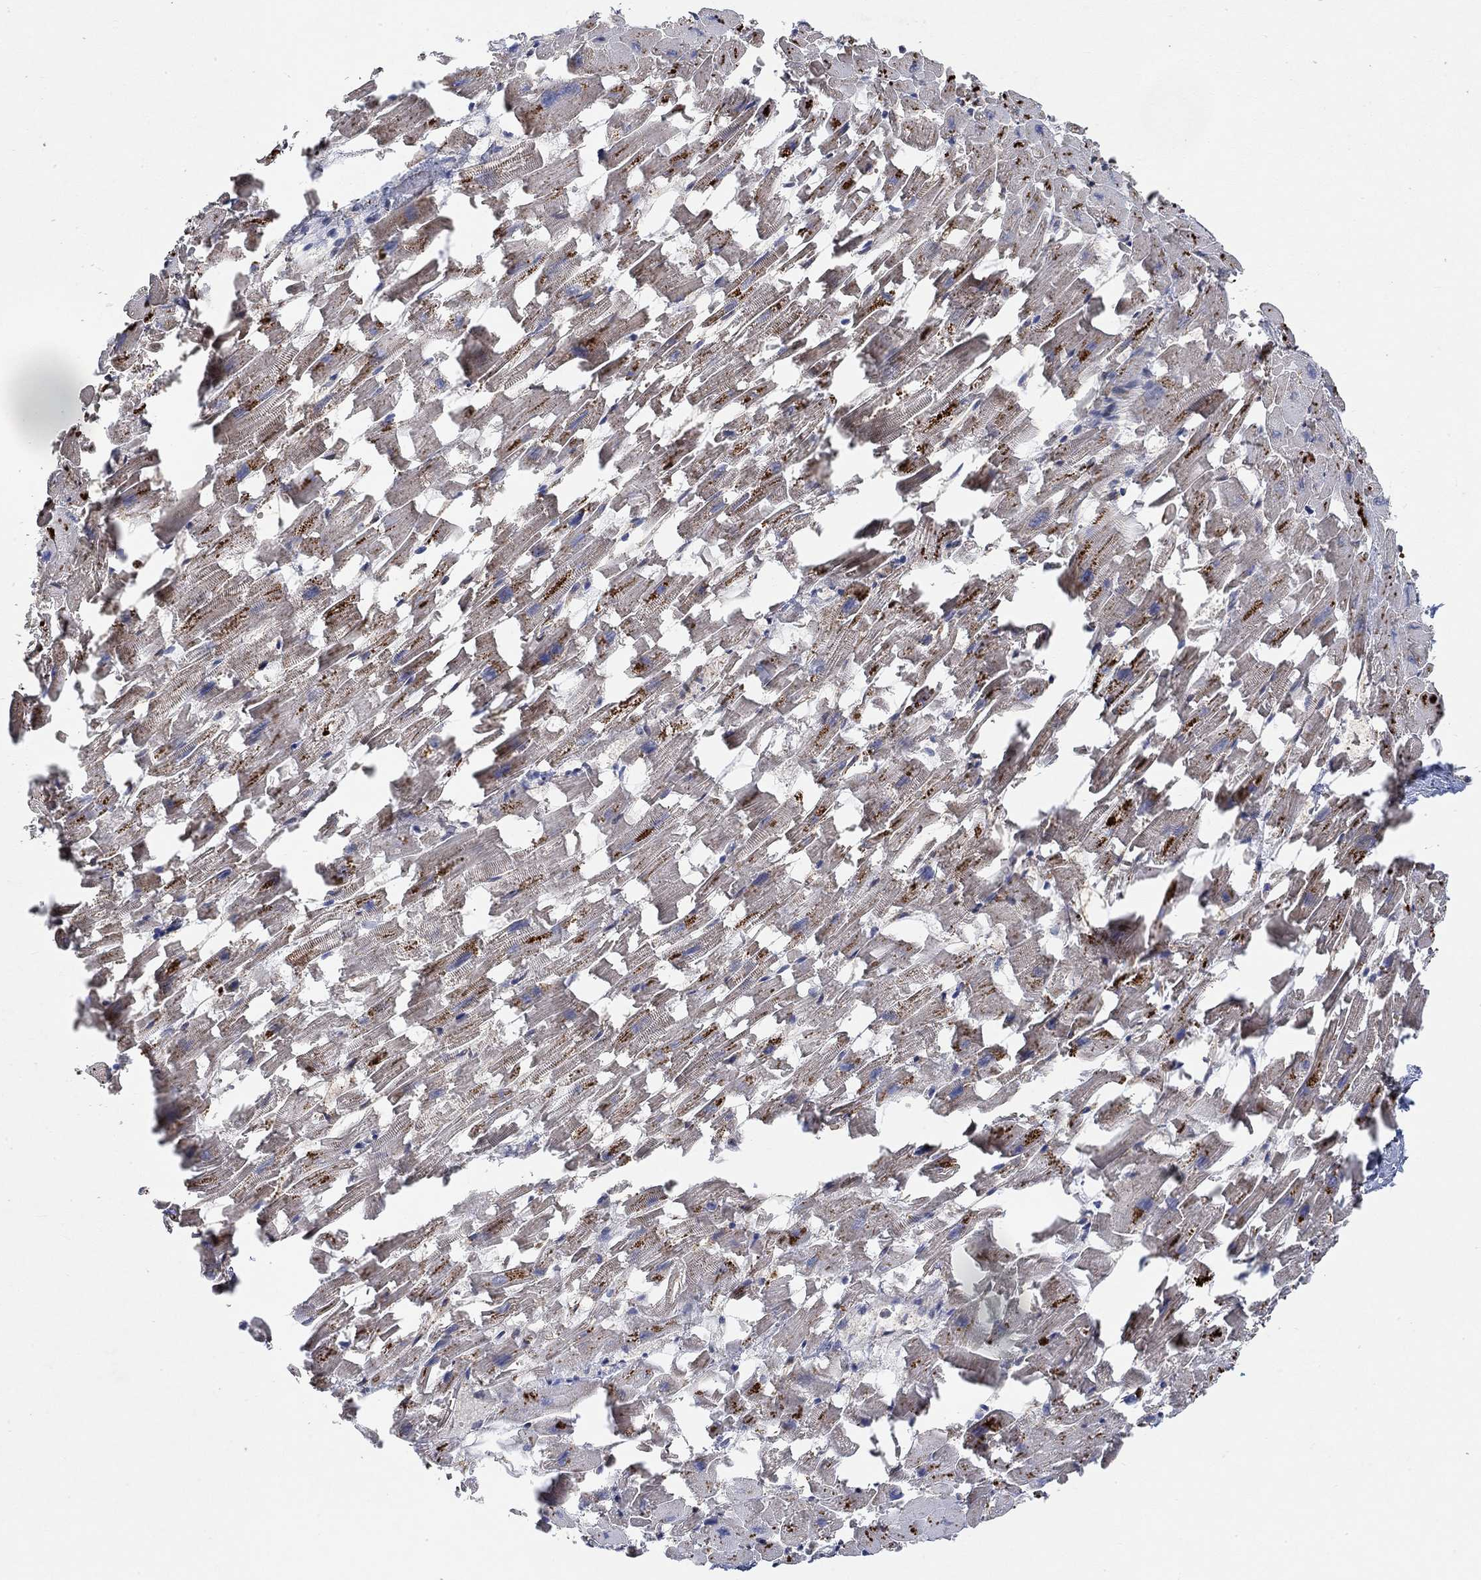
{"staining": {"intensity": "negative", "quantity": "none", "location": "none"}, "tissue": "heart muscle", "cell_type": "Cardiomyocytes", "image_type": "normal", "snomed": [{"axis": "morphology", "description": "Normal tissue, NOS"}, {"axis": "topography", "description": "Heart"}], "caption": "Immunohistochemistry (IHC) micrograph of normal heart muscle stained for a protein (brown), which demonstrates no expression in cardiomyocytes.", "gene": "THAP8", "patient": {"sex": "female", "age": 64}}